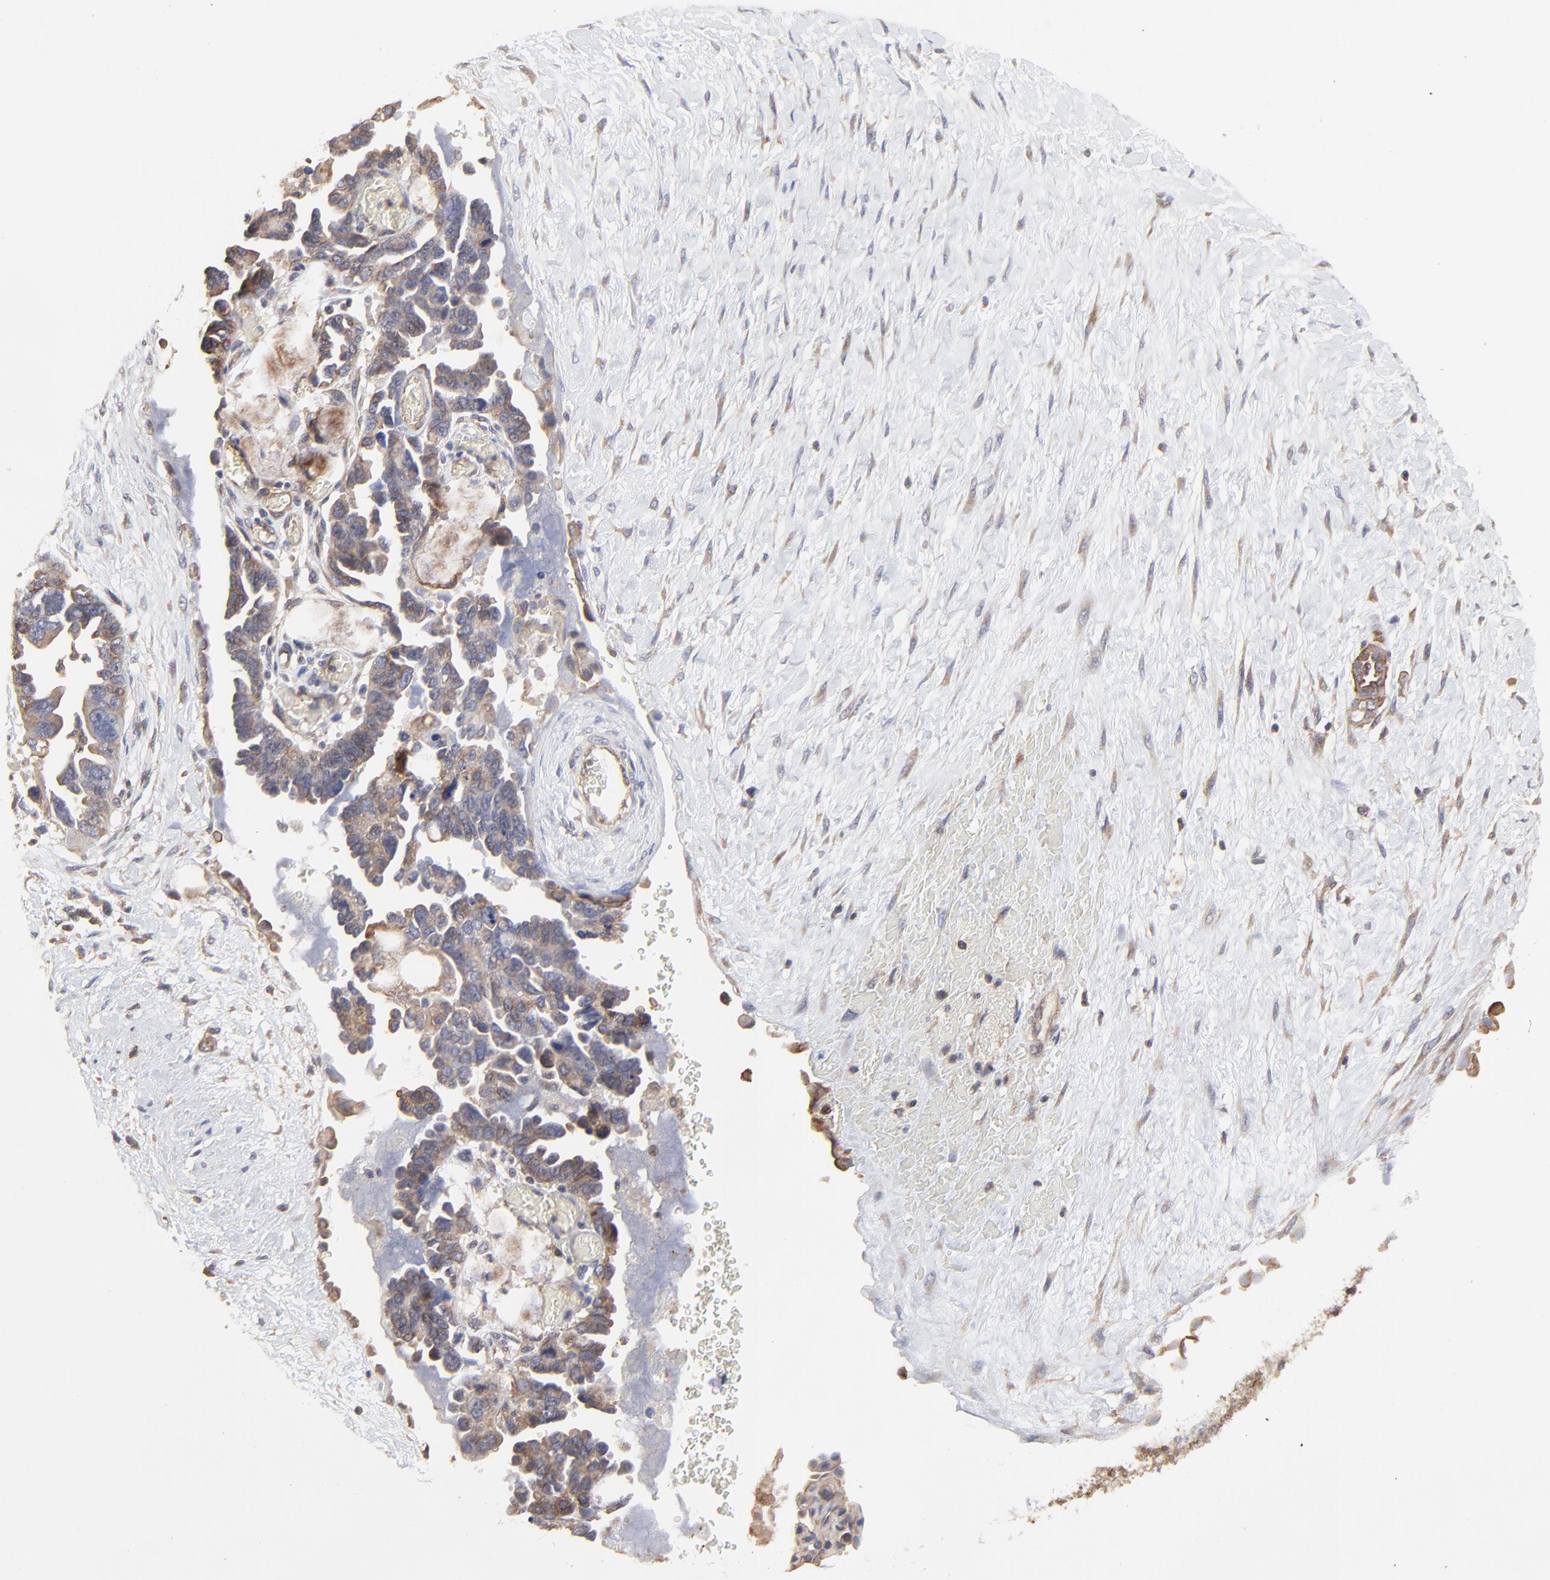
{"staining": {"intensity": "moderate", "quantity": ">75%", "location": "cytoplasmic/membranous"}, "tissue": "ovarian cancer", "cell_type": "Tumor cells", "image_type": "cancer", "snomed": [{"axis": "morphology", "description": "Cystadenocarcinoma, serous, NOS"}, {"axis": "topography", "description": "Ovary"}], "caption": "A histopathology image of human ovarian serous cystadenocarcinoma stained for a protein demonstrates moderate cytoplasmic/membranous brown staining in tumor cells. (DAB (3,3'-diaminobenzidine) IHC, brown staining for protein, blue staining for nuclei).", "gene": "ARMT1", "patient": {"sex": "female", "age": 63}}